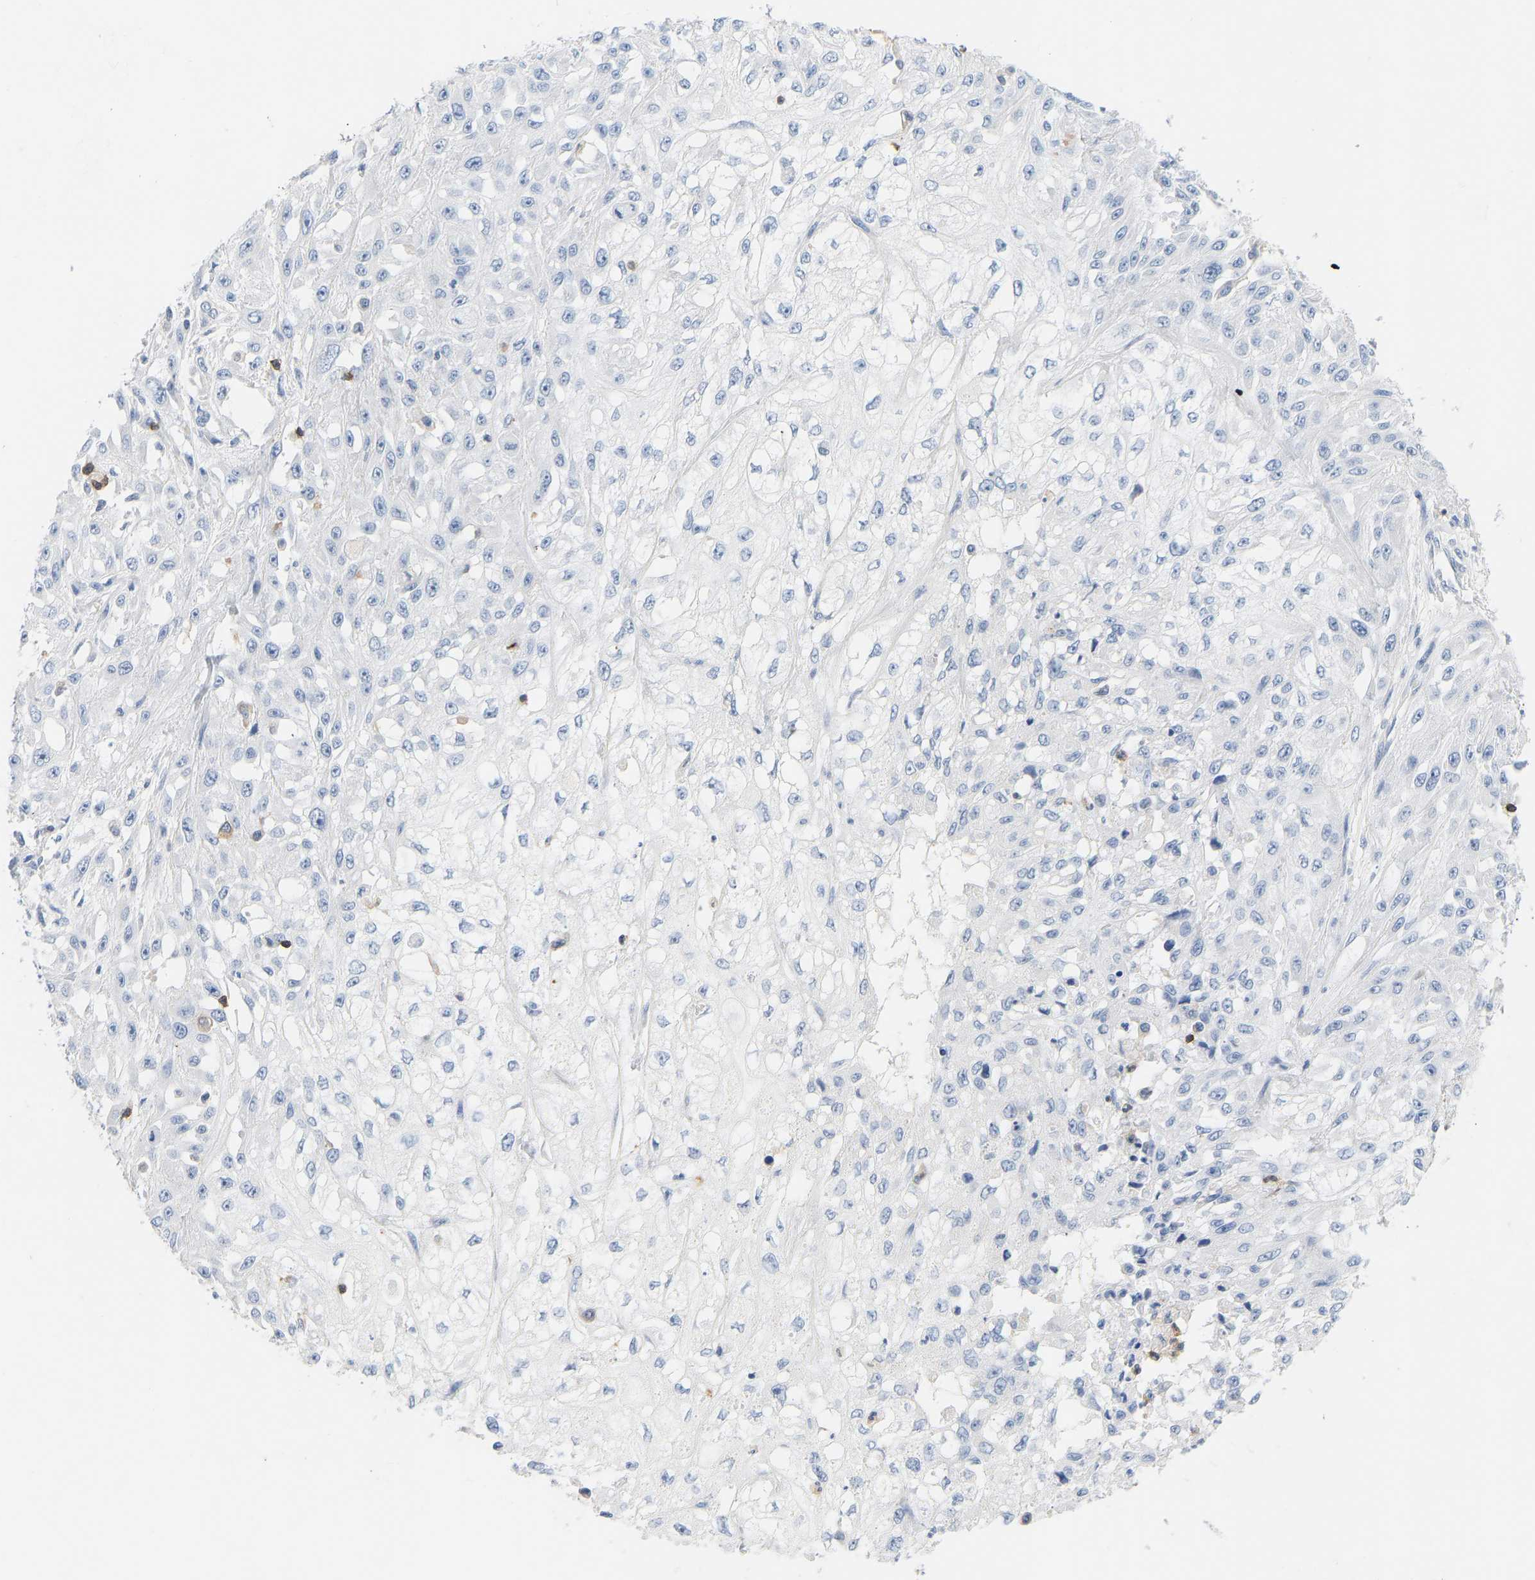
{"staining": {"intensity": "negative", "quantity": "none", "location": "none"}, "tissue": "skin cancer", "cell_type": "Tumor cells", "image_type": "cancer", "snomed": [{"axis": "morphology", "description": "Squamous cell carcinoma, NOS"}, {"axis": "morphology", "description": "Squamous cell carcinoma, metastatic, NOS"}, {"axis": "topography", "description": "Skin"}, {"axis": "topography", "description": "Lymph node"}], "caption": "An IHC photomicrograph of squamous cell carcinoma (skin) is shown. There is no staining in tumor cells of squamous cell carcinoma (skin).", "gene": "EVL", "patient": {"sex": "male", "age": 75}}